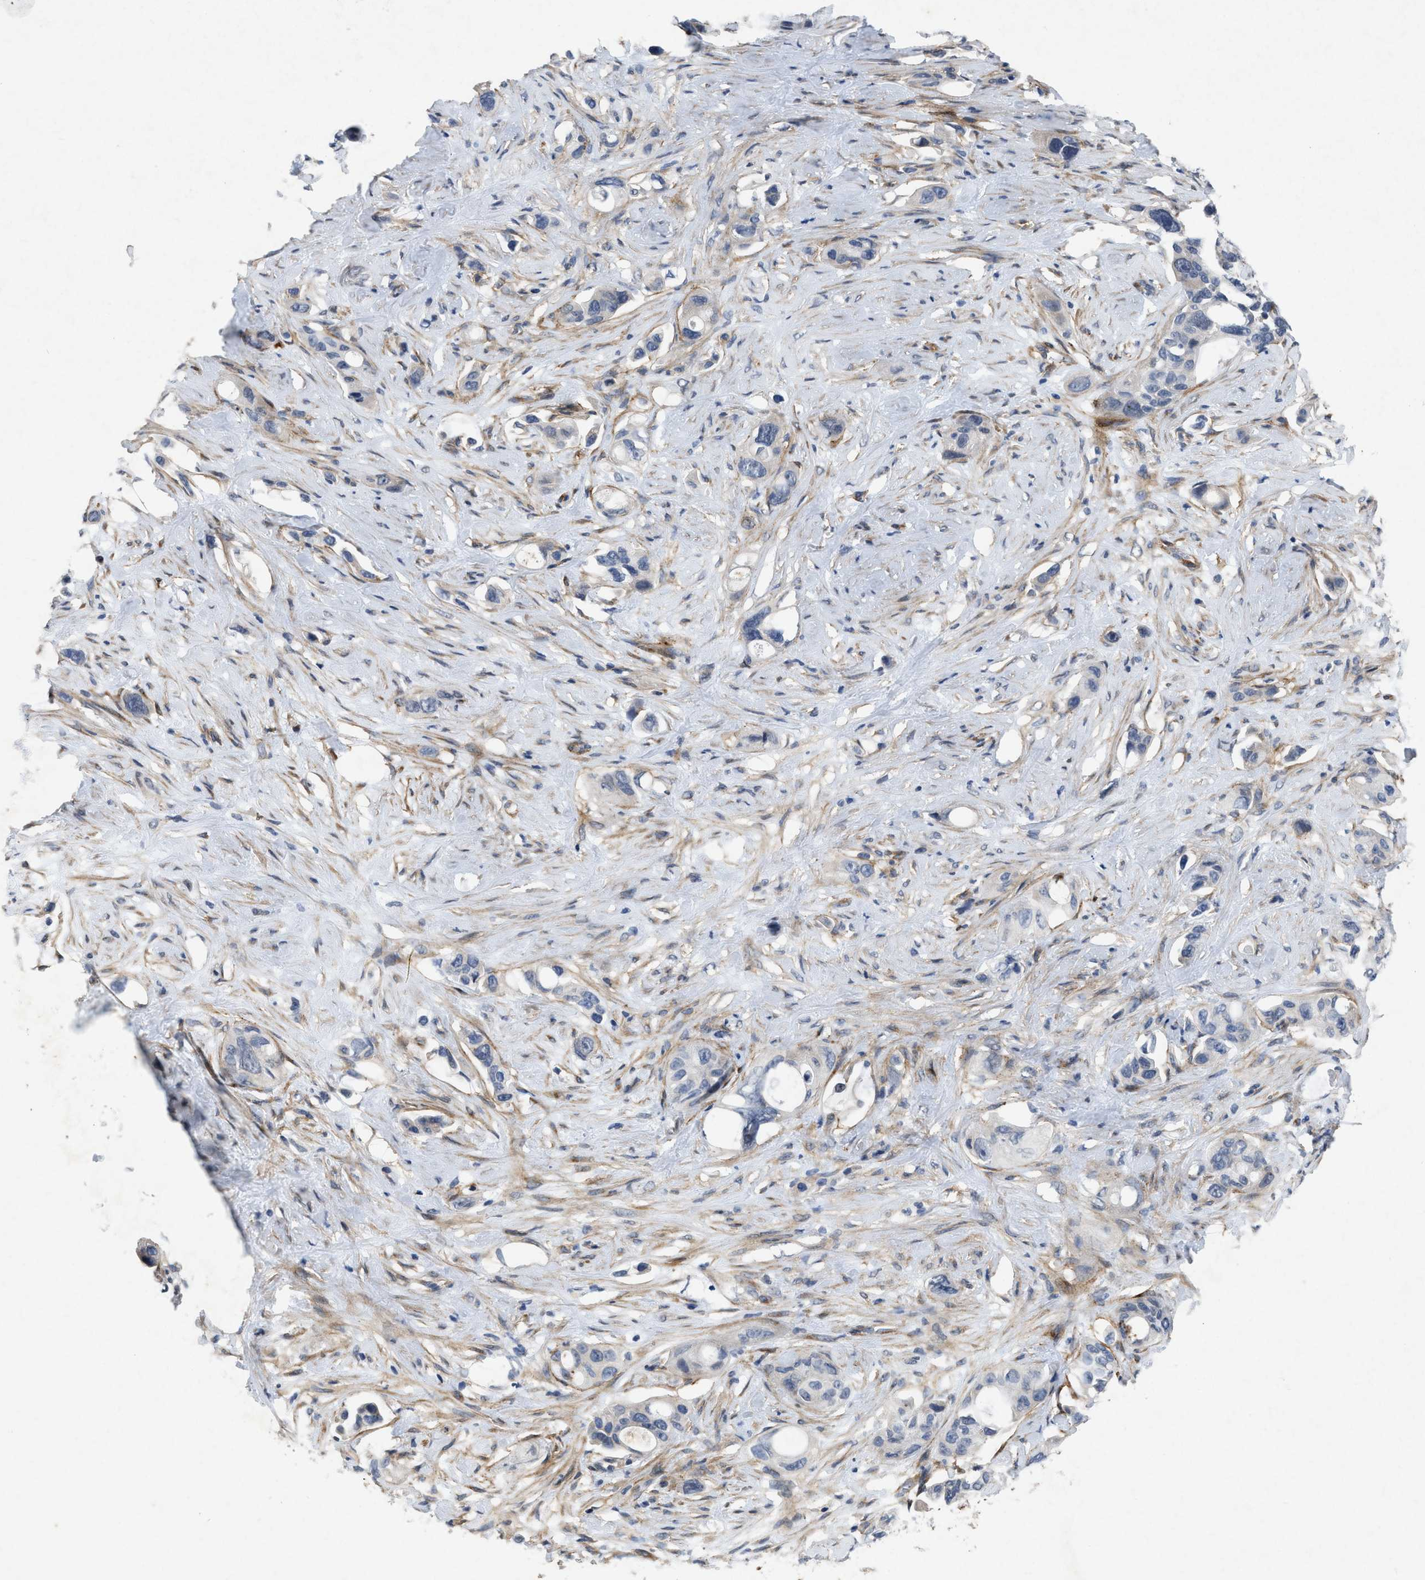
{"staining": {"intensity": "negative", "quantity": "none", "location": "none"}, "tissue": "pancreatic cancer", "cell_type": "Tumor cells", "image_type": "cancer", "snomed": [{"axis": "morphology", "description": "Adenocarcinoma, NOS"}, {"axis": "topography", "description": "Pancreas"}], "caption": "DAB (3,3'-diaminobenzidine) immunohistochemical staining of human pancreatic cancer (adenocarcinoma) exhibits no significant expression in tumor cells.", "gene": "PDGFRA", "patient": {"sex": "male", "age": 53}}